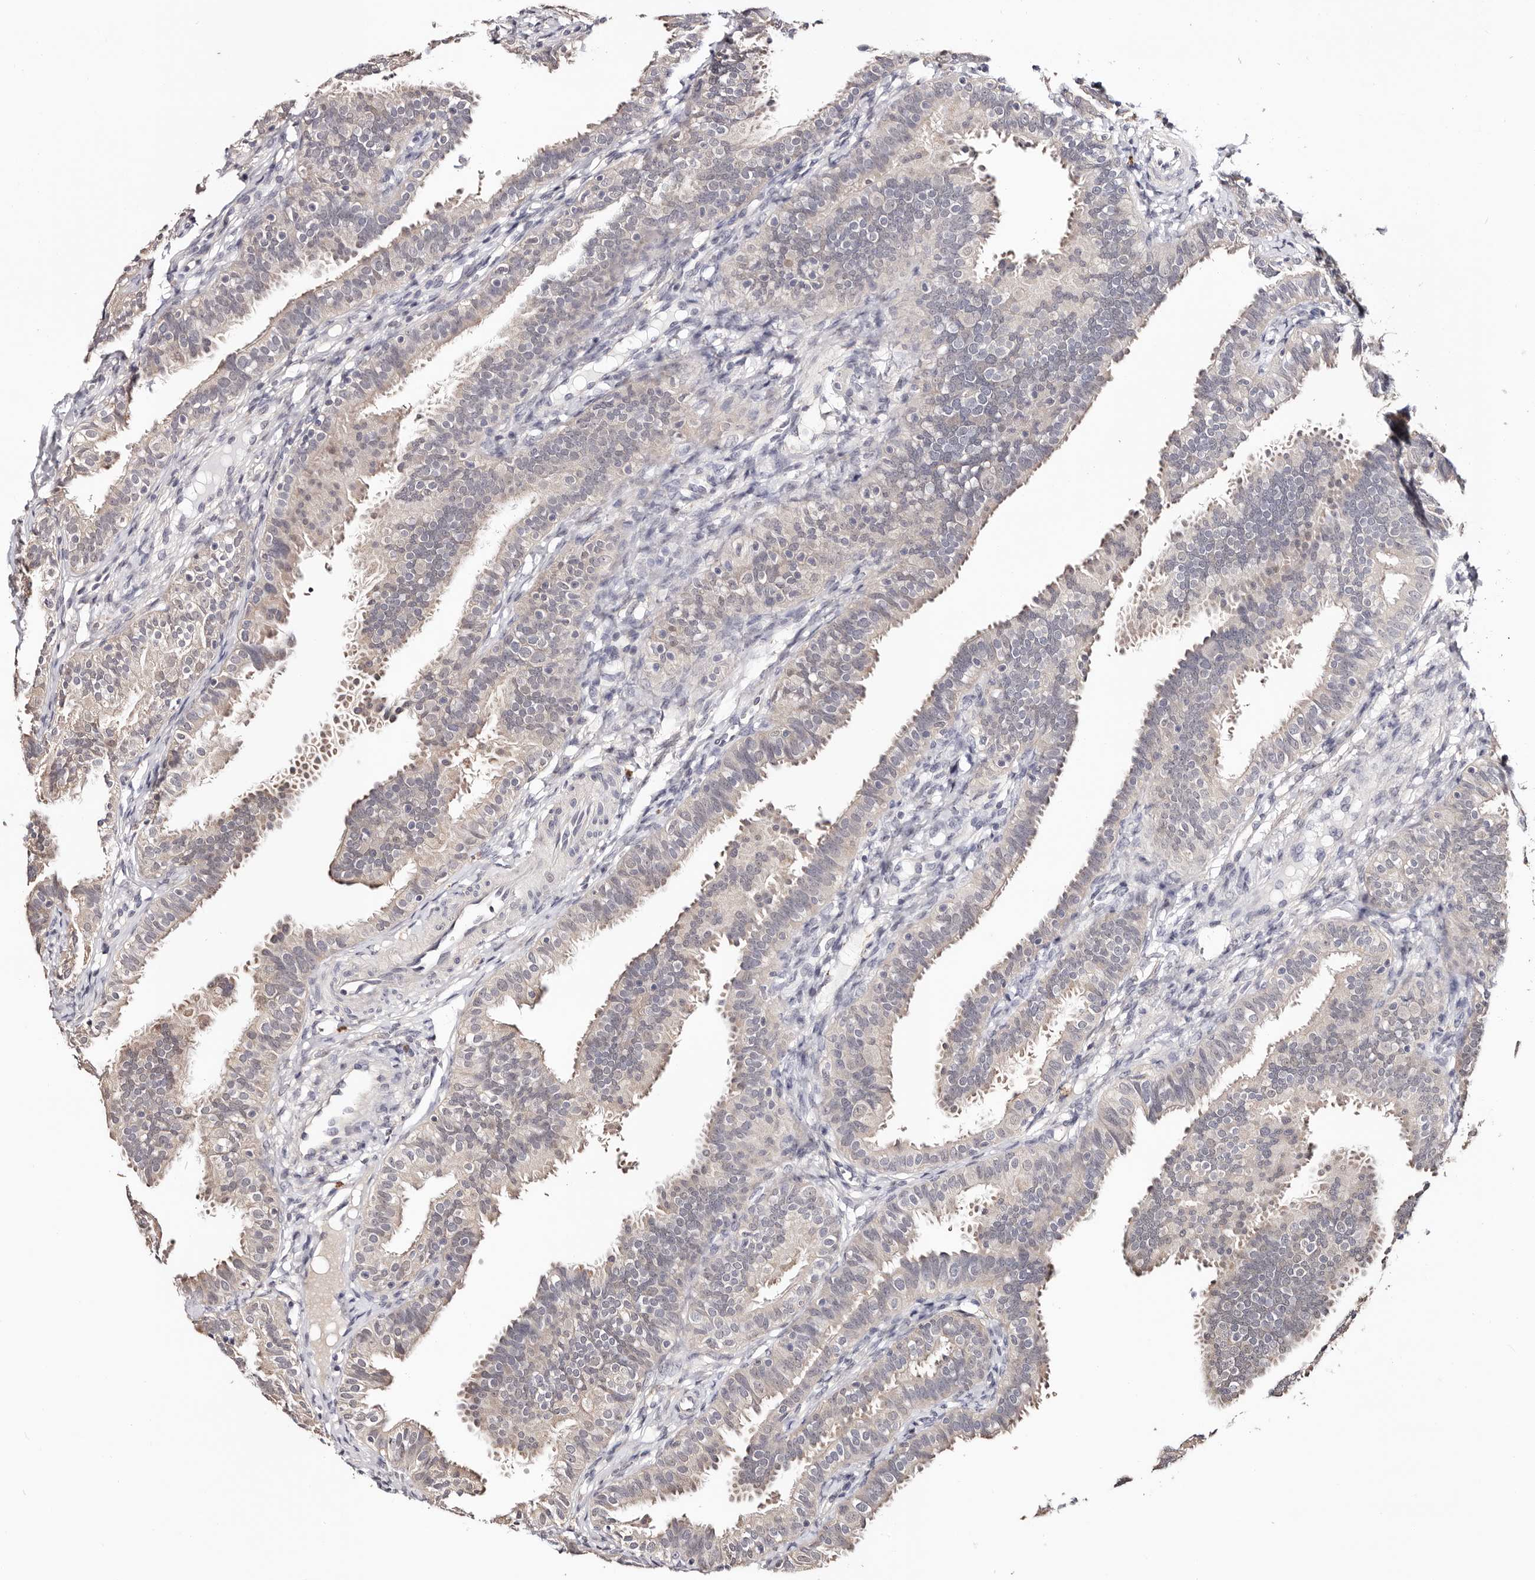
{"staining": {"intensity": "weak", "quantity": "<25%", "location": "cytoplasmic/membranous"}, "tissue": "fallopian tube", "cell_type": "Glandular cells", "image_type": "normal", "snomed": [{"axis": "morphology", "description": "Normal tissue, NOS"}, {"axis": "topography", "description": "Fallopian tube"}], "caption": "Fallopian tube stained for a protein using IHC demonstrates no staining glandular cells.", "gene": "TYW3", "patient": {"sex": "female", "age": 35}}